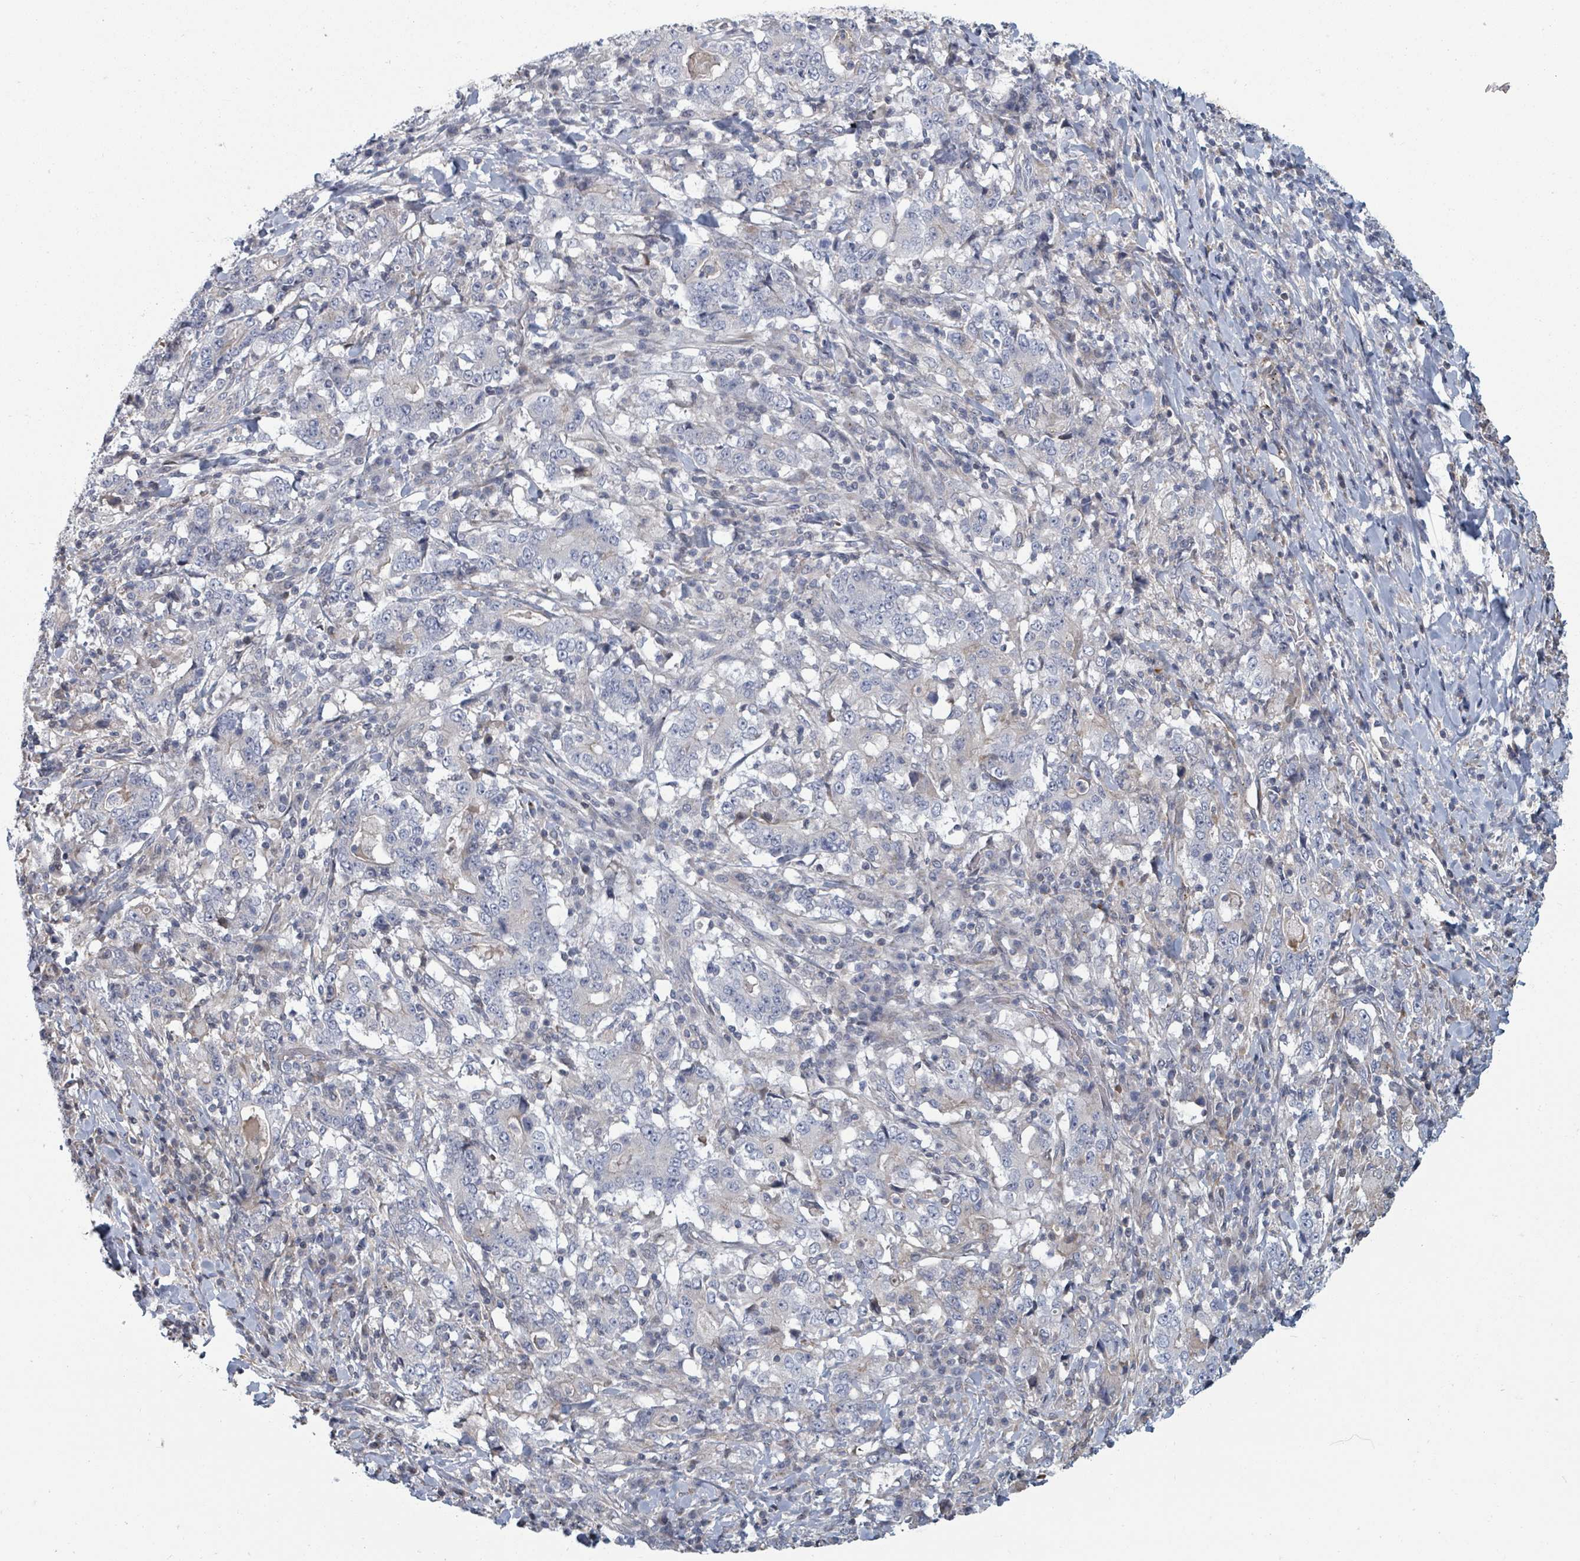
{"staining": {"intensity": "negative", "quantity": "none", "location": "none"}, "tissue": "stomach cancer", "cell_type": "Tumor cells", "image_type": "cancer", "snomed": [{"axis": "morphology", "description": "Normal tissue, NOS"}, {"axis": "morphology", "description": "Adenocarcinoma, NOS"}, {"axis": "topography", "description": "Stomach, upper"}, {"axis": "topography", "description": "Stomach"}], "caption": "Tumor cells show no significant staining in stomach cancer.", "gene": "GABBR1", "patient": {"sex": "male", "age": 59}}